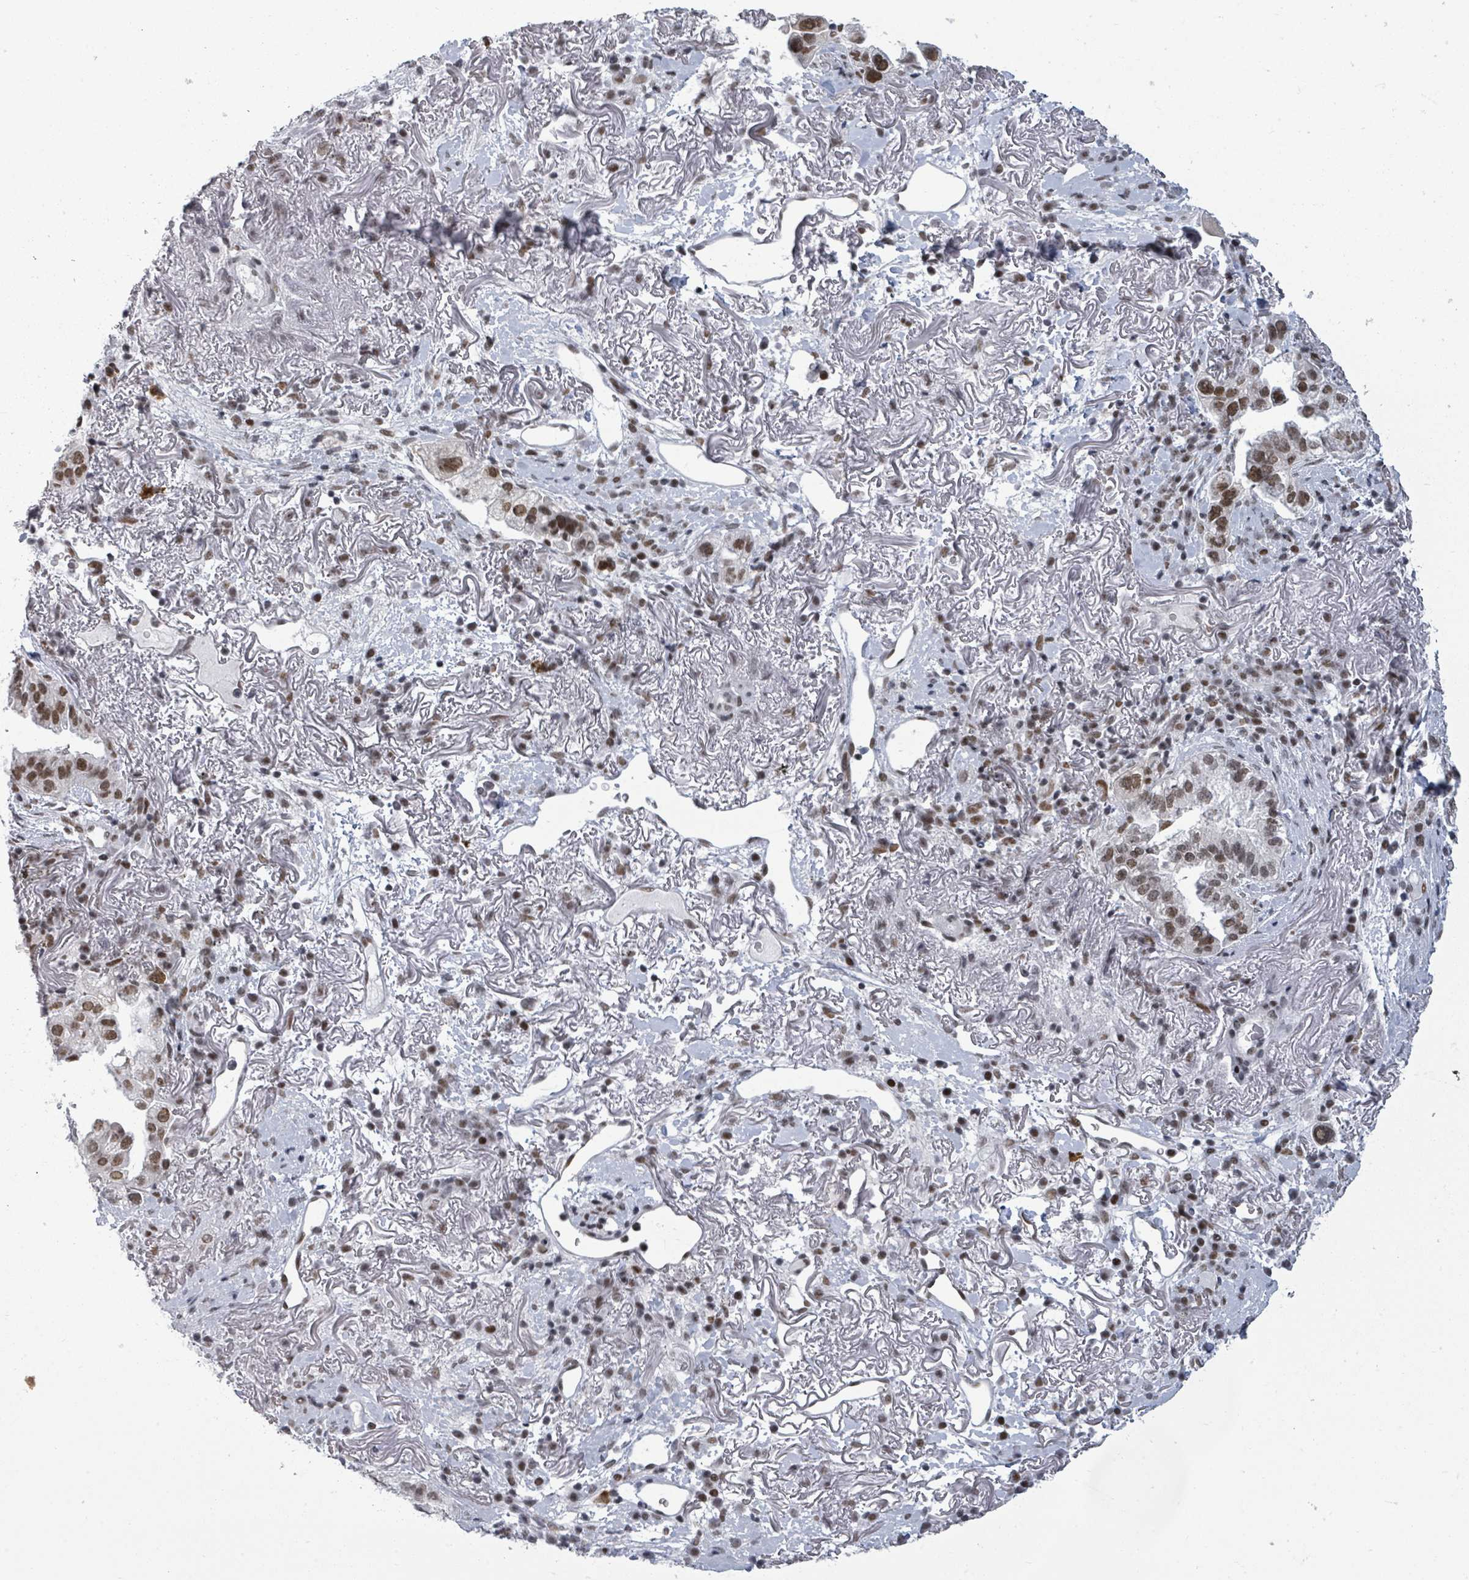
{"staining": {"intensity": "moderate", "quantity": ">75%", "location": "nuclear"}, "tissue": "lung cancer", "cell_type": "Tumor cells", "image_type": "cancer", "snomed": [{"axis": "morphology", "description": "Adenocarcinoma, NOS"}, {"axis": "topography", "description": "Lung"}], "caption": "Immunohistochemical staining of human adenocarcinoma (lung) exhibits moderate nuclear protein staining in approximately >75% of tumor cells. Using DAB (brown) and hematoxylin (blue) stains, captured at high magnification using brightfield microscopy.", "gene": "ERCC5", "patient": {"sex": "female", "age": 69}}